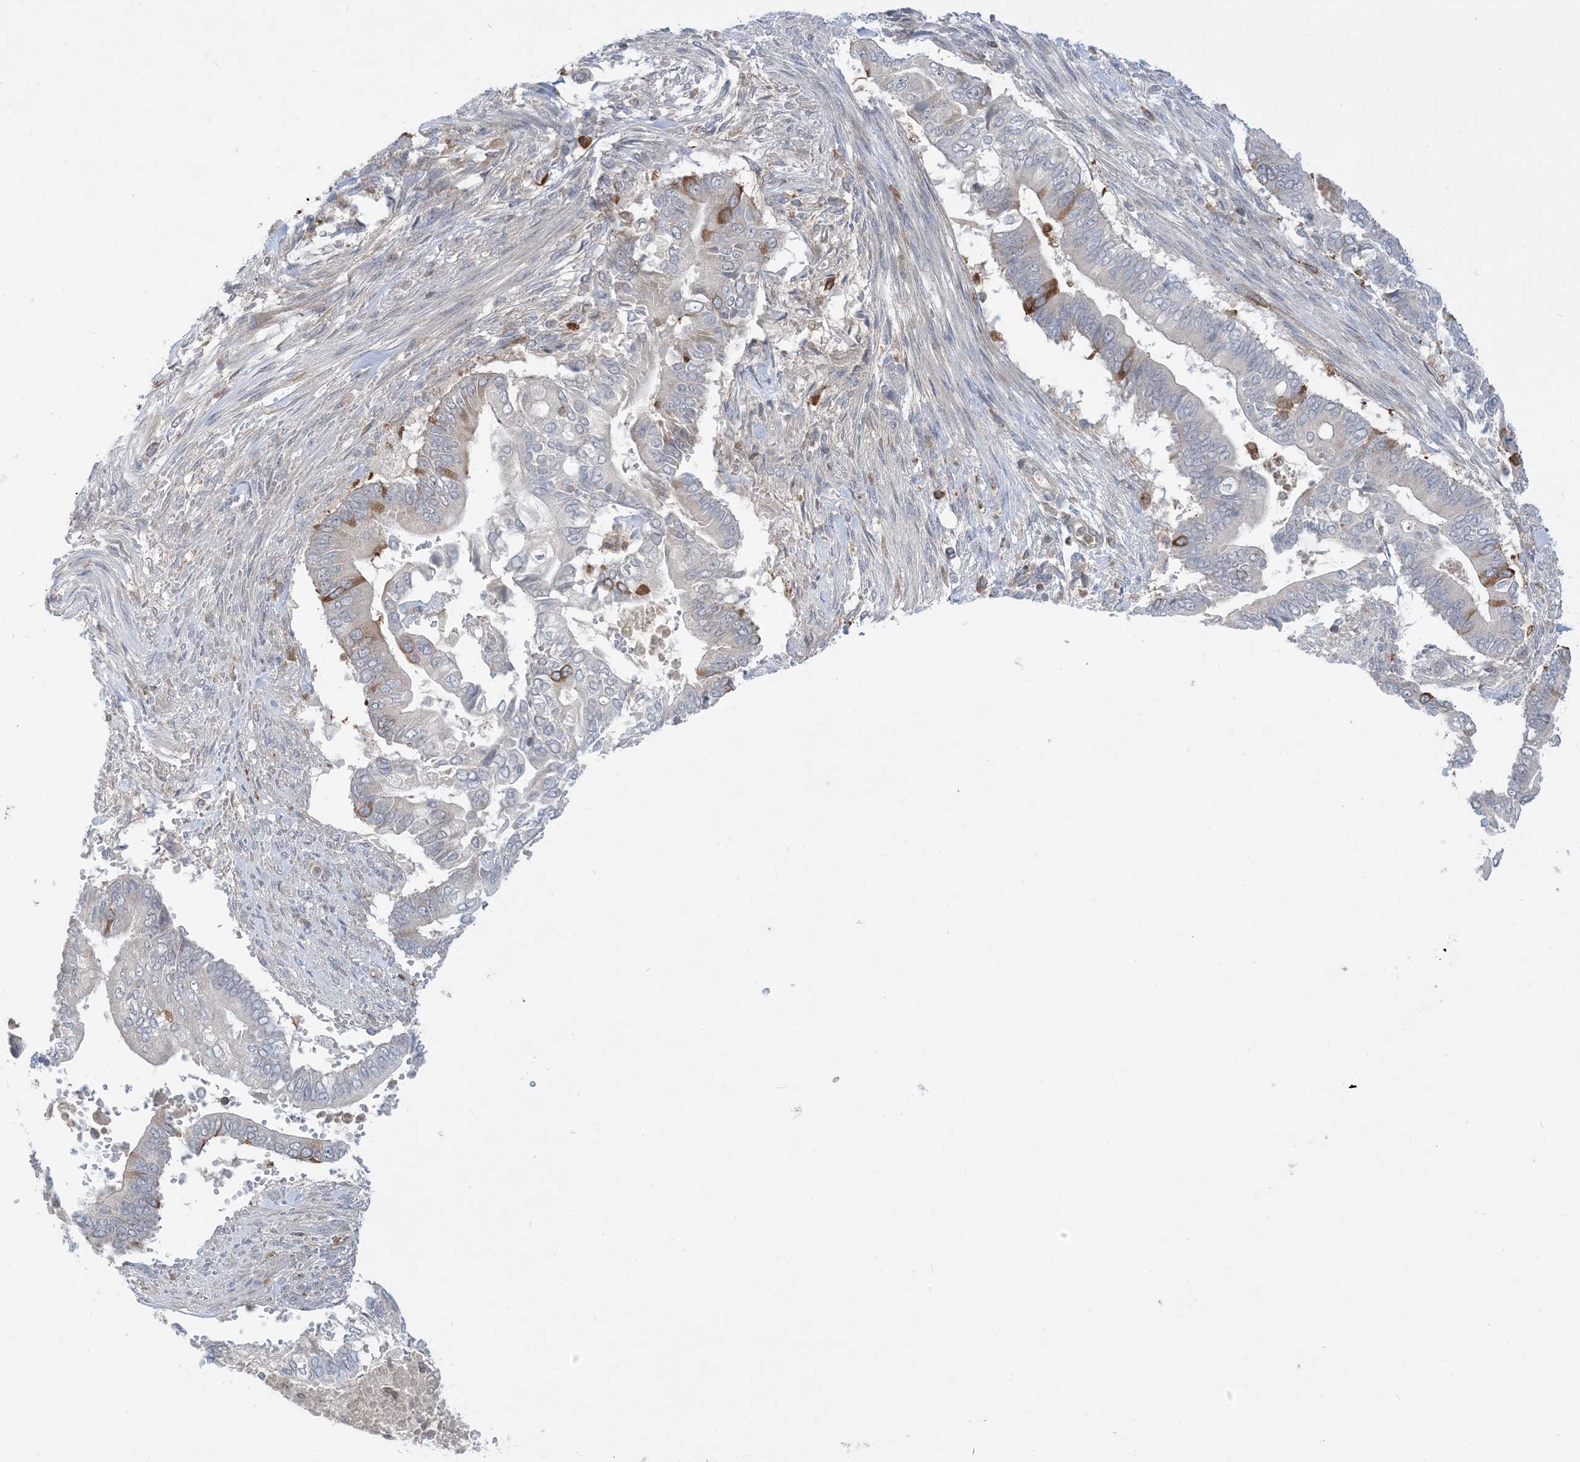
{"staining": {"intensity": "moderate", "quantity": "<25%", "location": "cytoplasmic/membranous"}, "tissue": "pancreatic cancer", "cell_type": "Tumor cells", "image_type": "cancer", "snomed": [{"axis": "morphology", "description": "Adenocarcinoma, NOS"}, {"axis": "topography", "description": "Pancreas"}], "caption": "The histopathology image exhibits immunohistochemical staining of adenocarcinoma (pancreatic). There is moderate cytoplasmic/membranous positivity is seen in approximately <25% of tumor cells.", "gene": "AOC1", "patient": {"sex": "male", "age": 68}}